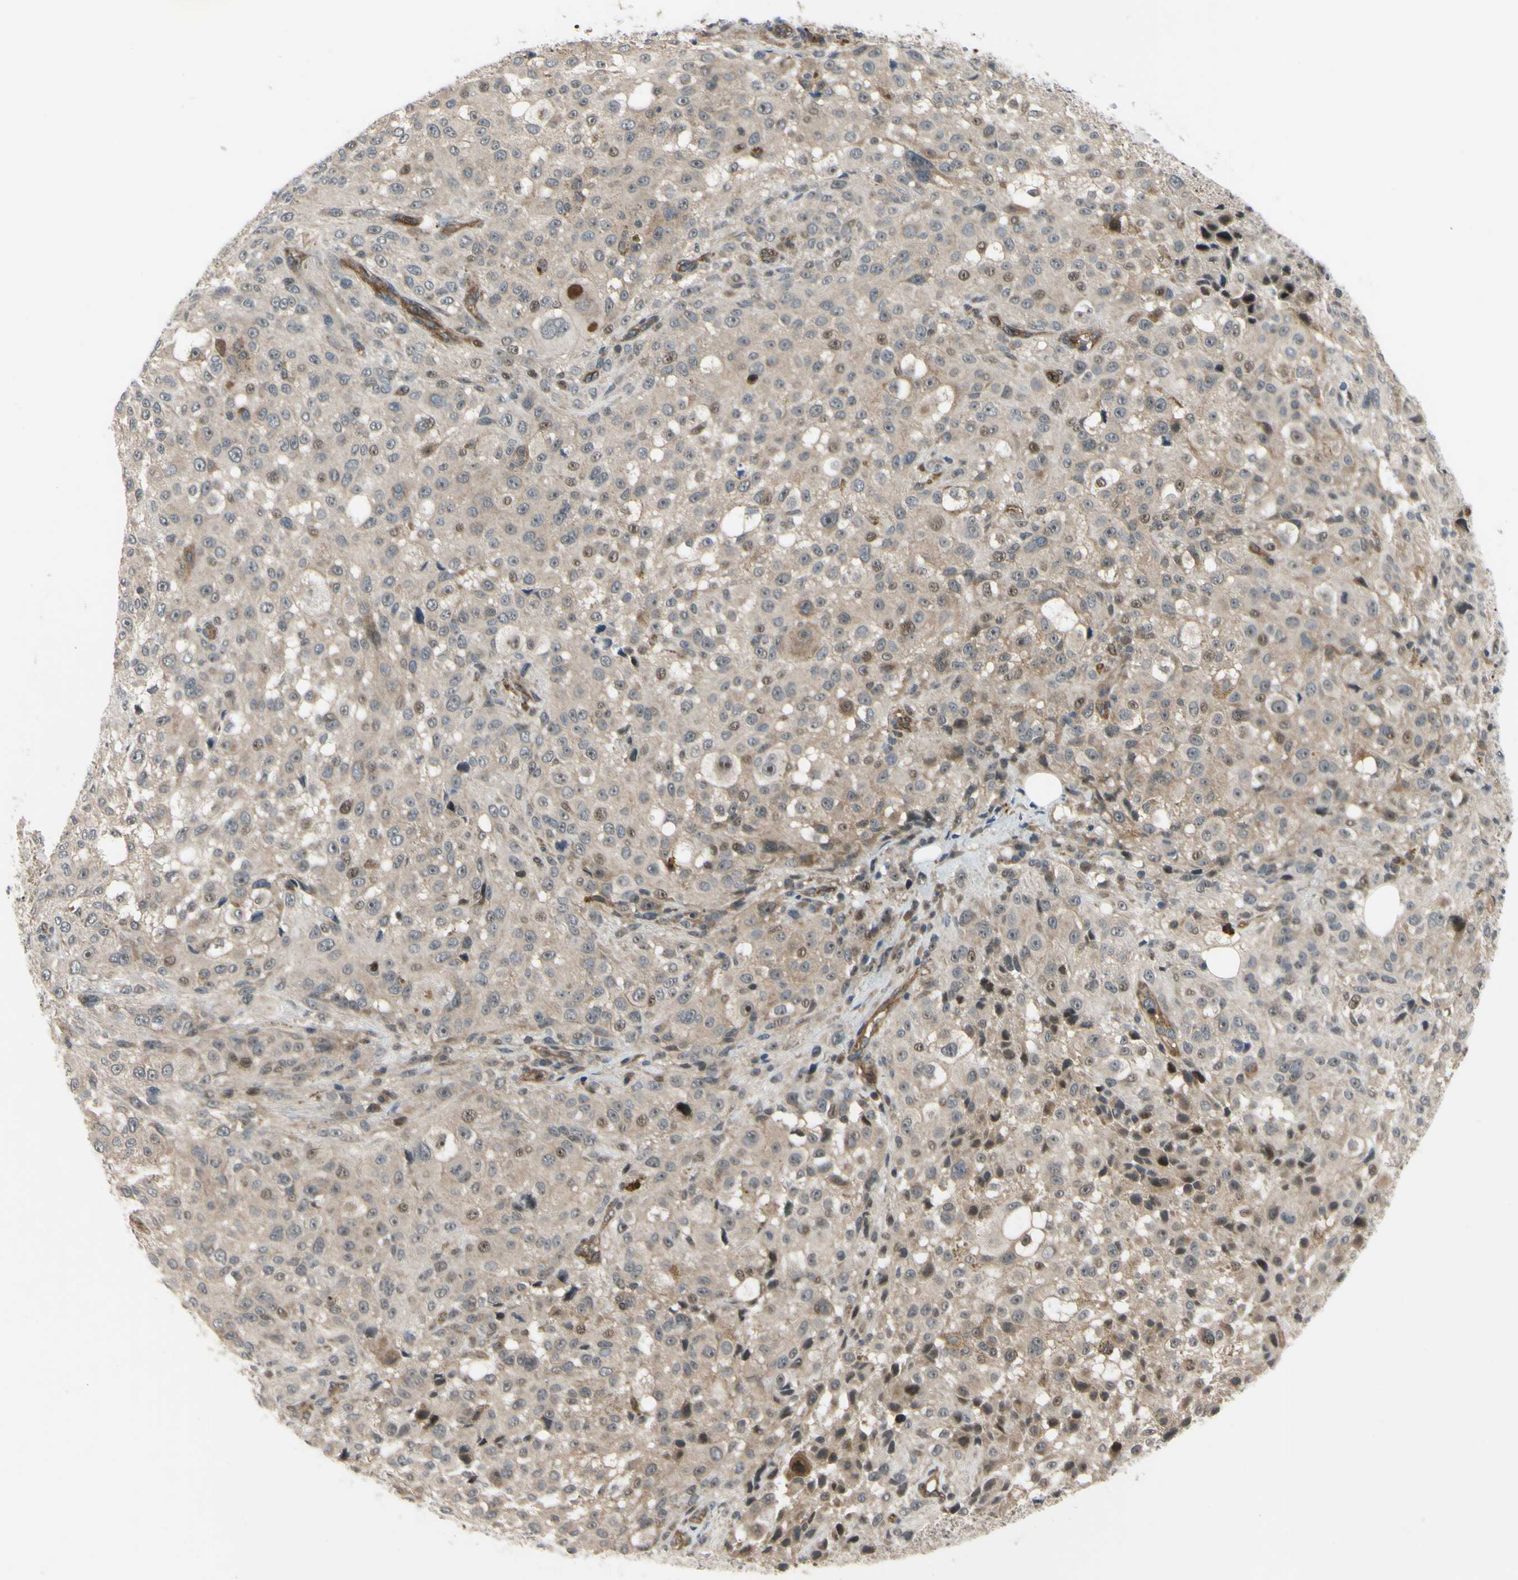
{"staining": {"intensity": "moderate", "quantity": ">75%", "location": "cytoplasmic/membranous,nuclear"}, "tissue": "melanoma", "cell_type": "Tumor cells", "image_type": "cancer", "snomed": [{"axis": "morphology", "description": "Necrosis, NOS"}, {"axis": "morphology", "description": "Malignant melanoma, NOS"}, {"axis": "topography", "description": "Skin"}], "caption": "Tumor cells display moderate cytoplasmic/membranous and nuclear expression in about >75% of cells in melanoma.", "gene": "COMMD9", "patient": {"sex": "female", "age": 87}}